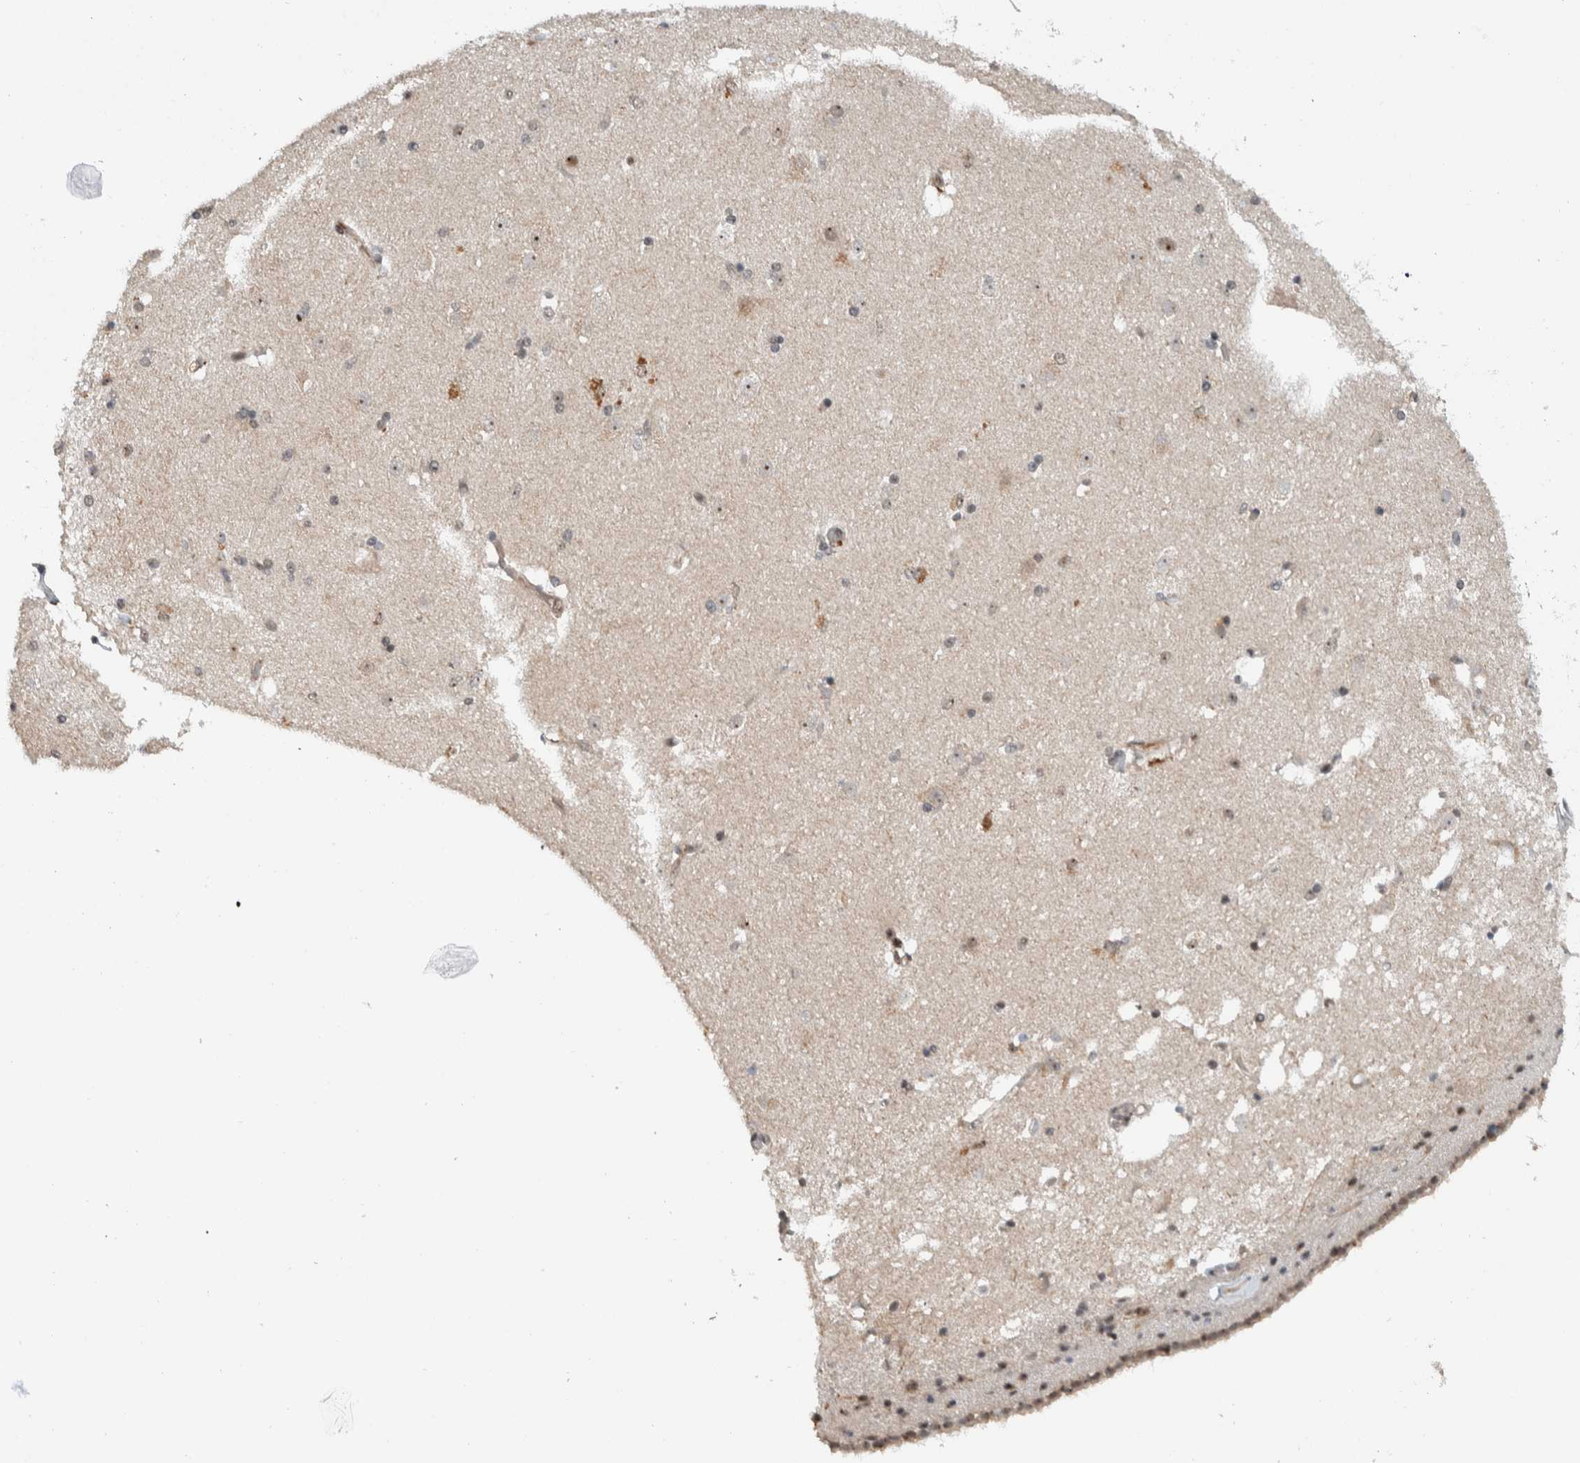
{"staining": {"intensity": "weak", "quantity": "<25%", "location": "nuclear"}, "tissue": "caudate", "cell_type": "Glial cells", "image_type": "normal", "snomed": [{"axis": "morphology", "description": "Normal tissue, NOS"}, {"axis": "topography", "description": "Lateral ventricle wall"}], "caption": "Caudate was stained to show a protein in brown. There is no significant staining in glial cells. (DAB (3,3'-diaminobenzidine) IHC visualized using brightfield microscopy, high magnification).", "gene": "ZFP91", "patient": {"sex": "female", "age": 19}}